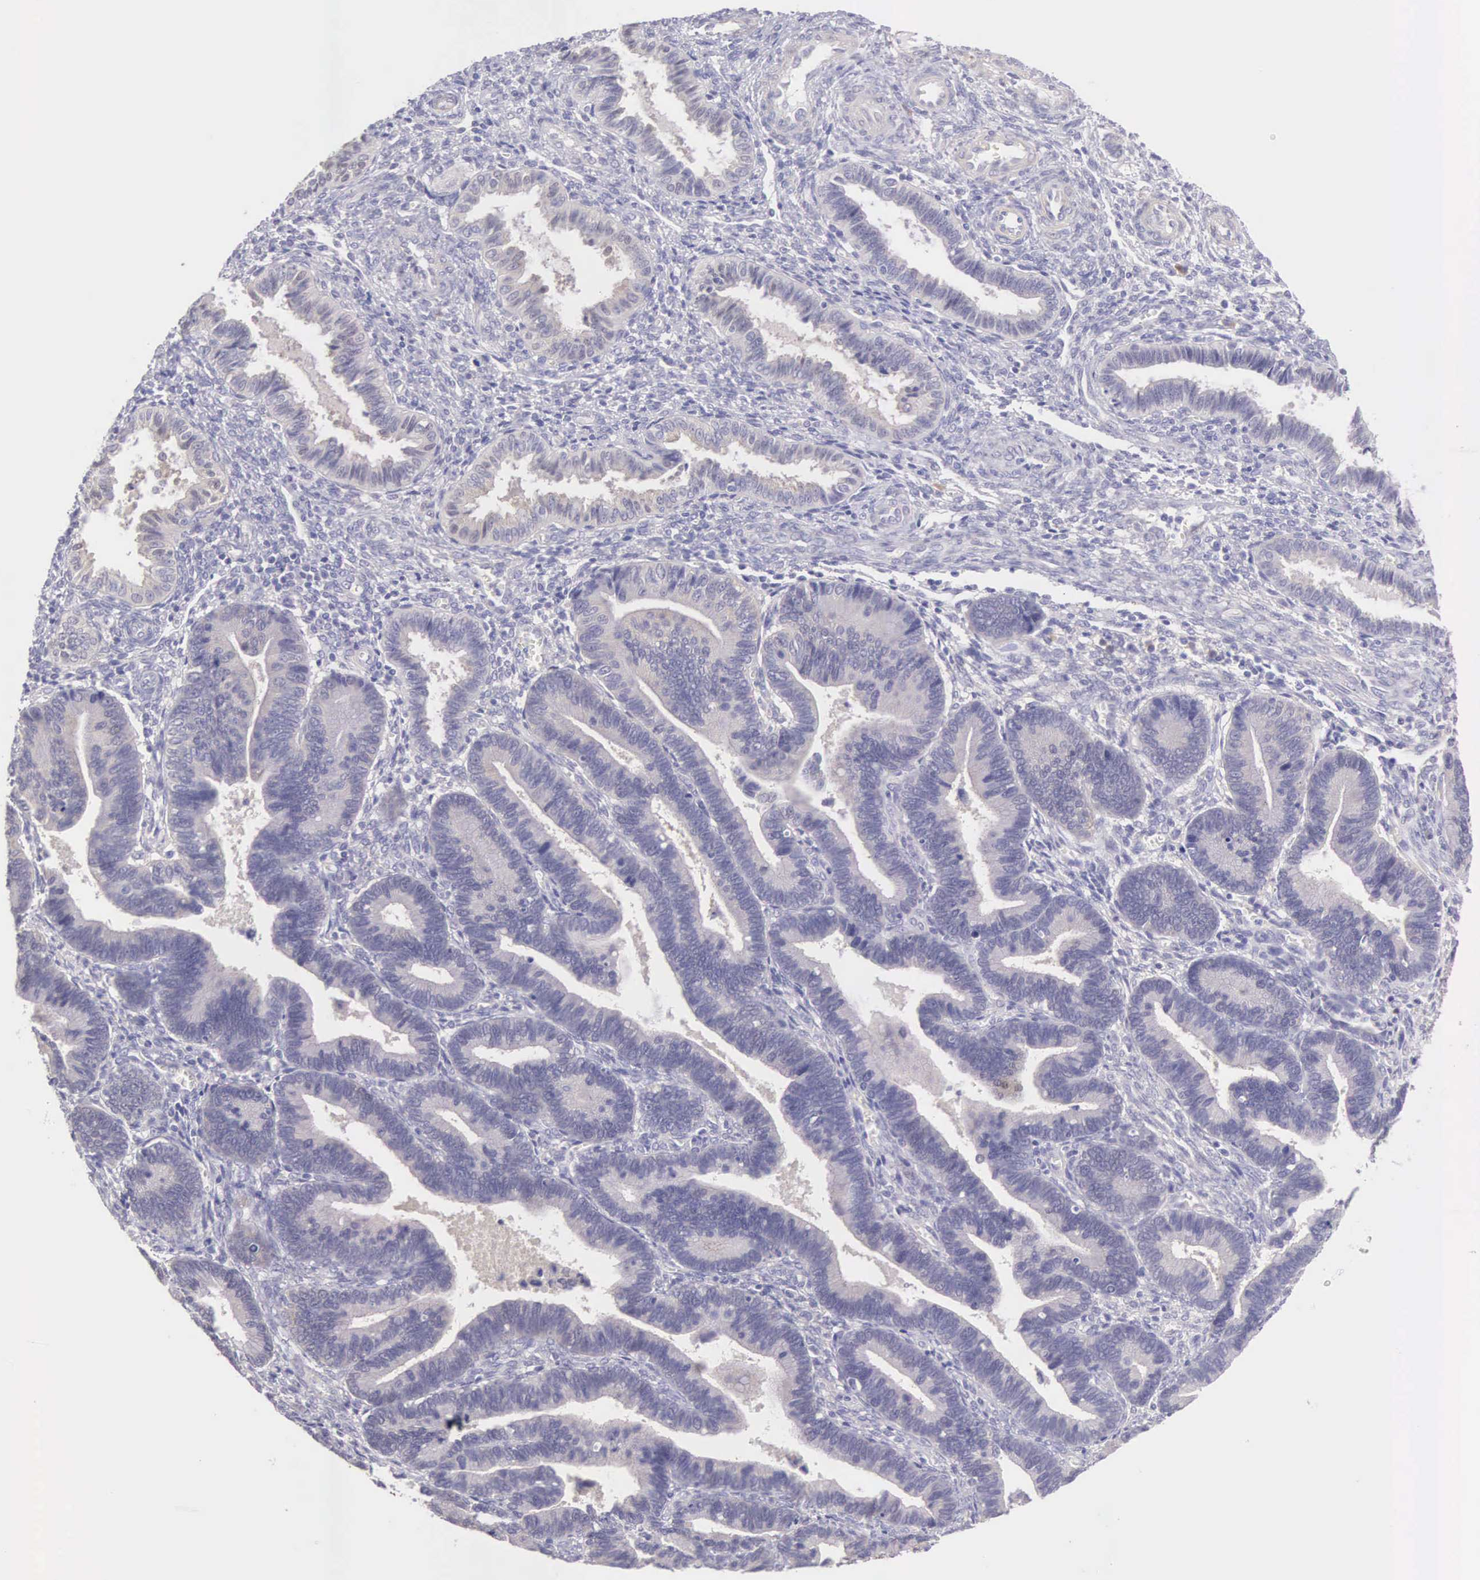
{"staining": {"intensity": "weak", "quantity": "25%-75%", "location": "cytoplasmic/membranous"}, "tissue": "endometrium", "cell_type": "Cells in endometrial stroma", "image_type": "normal", "snomed": [{"axis": "morphology", "description": "Normal tissue, NOS"}, {"axis": "topography", "description": "Endometrium"}], "caption": "This photomicrograph demonstrates IHC staining of benign human endometrium, with low weak cytoplasmic/membranous expression in approximately 25%-75% of cells in endometrial stroma.", "gene": "ARFGAP3", "patient": {"sex": "female", "age": 36}}